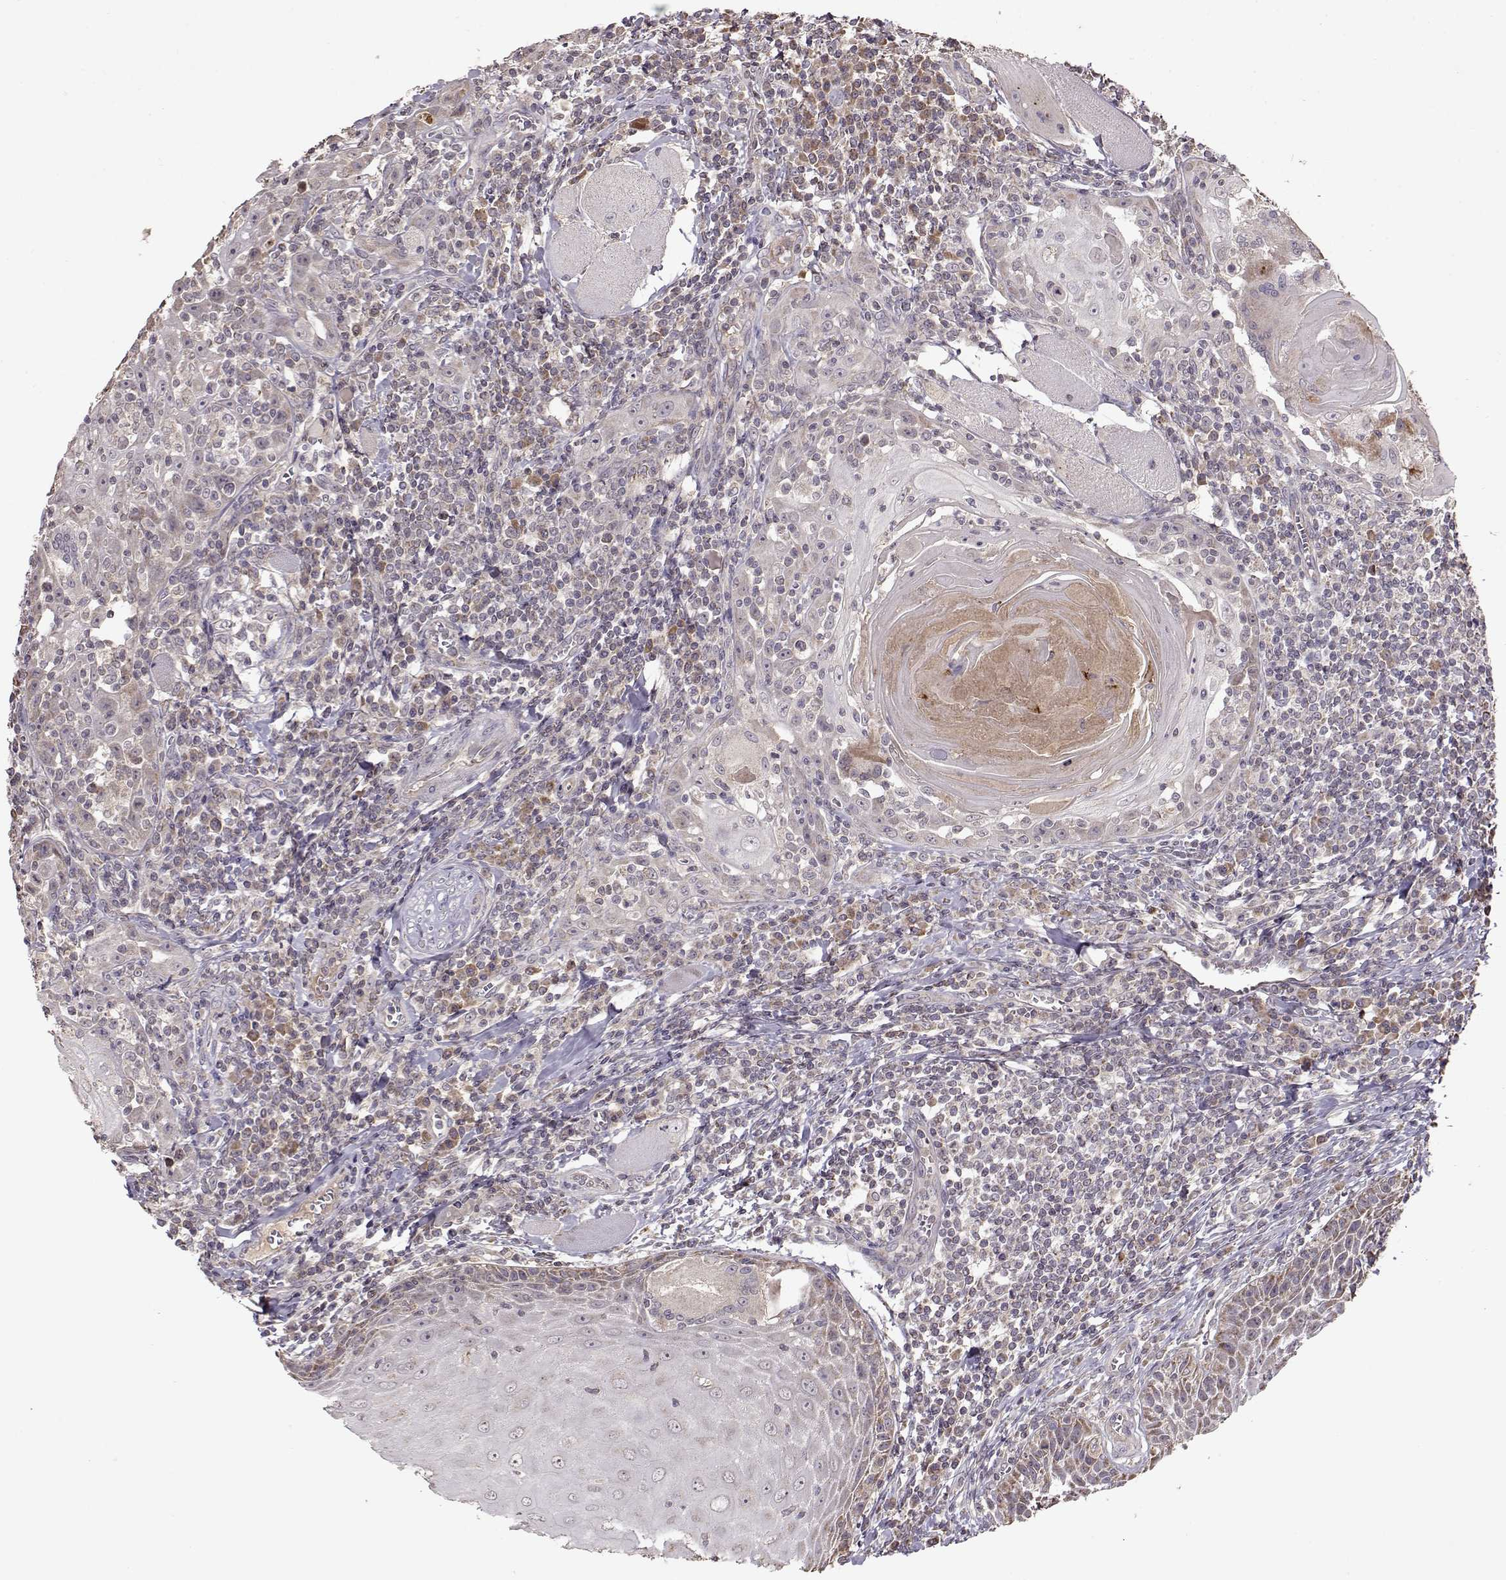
{"staining": {"intensity": "moderate", "quantity": "<25%", "location": "cytoplasmic/membranous"}, "tissue": "head and neck cancer", "cell_type": "Tumor cells", "image_type": "cancer", "snomed": [{"axis": "morphology", "description": "Normal tissue, NOS"}, {"axis": "morphology", "description": "Squamous cell carcinoma, NOS"}, {"axis": "topography", "description": "Oral tissue"}, {"axis": "topography", "description": "Head-Neck"}], "caption": "Squamous cell carcinoma (head and neck) stained with DAB (3,3'-diaminobenzidine) immunohistochemistry (IHC) reveals low levels of moderate cytoplasmic/membranous staining in approximately <25% of tumor cells.", "gene": "CMTM3", "patient": {"sex": "male", "age": 52}}